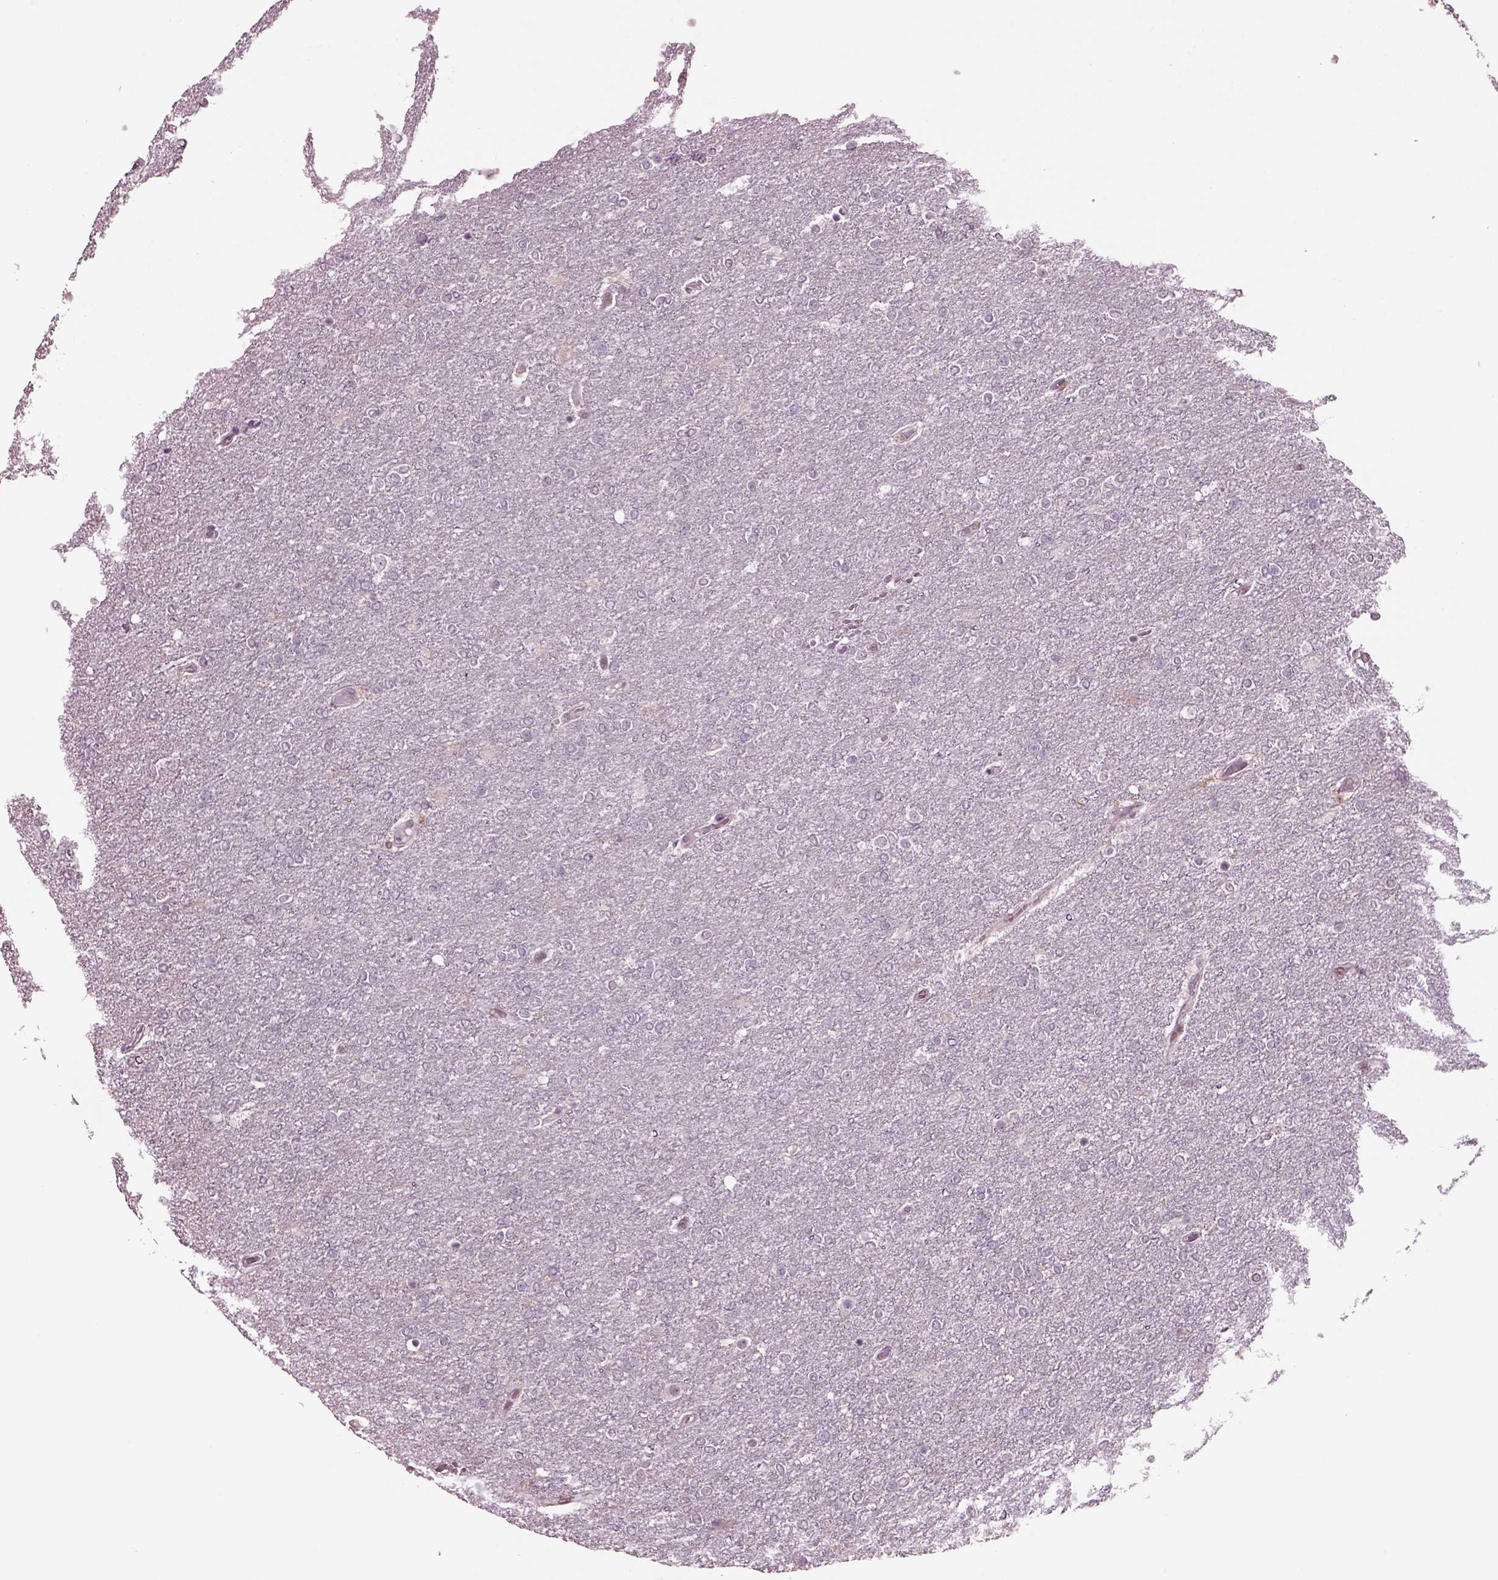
{"staining": {"intensity": "negative", "quantity": "none", "location": "none"}, "tissue": "glioma", "cell_type": "Tumor cells", "image_type": "cancer", "snomed": [{"axis": "morphology", "description": "Glioma, malignant, High grade"}, {"axis": "topography", "description": "Brain"}], "caption": "The immunohistochemistry histopathology image has no significant staining in tumor cells of high-grade glioma (malignant) tissue.", "gene": "SEPHS1", "patient": {"sex": "female", "age": 61}}